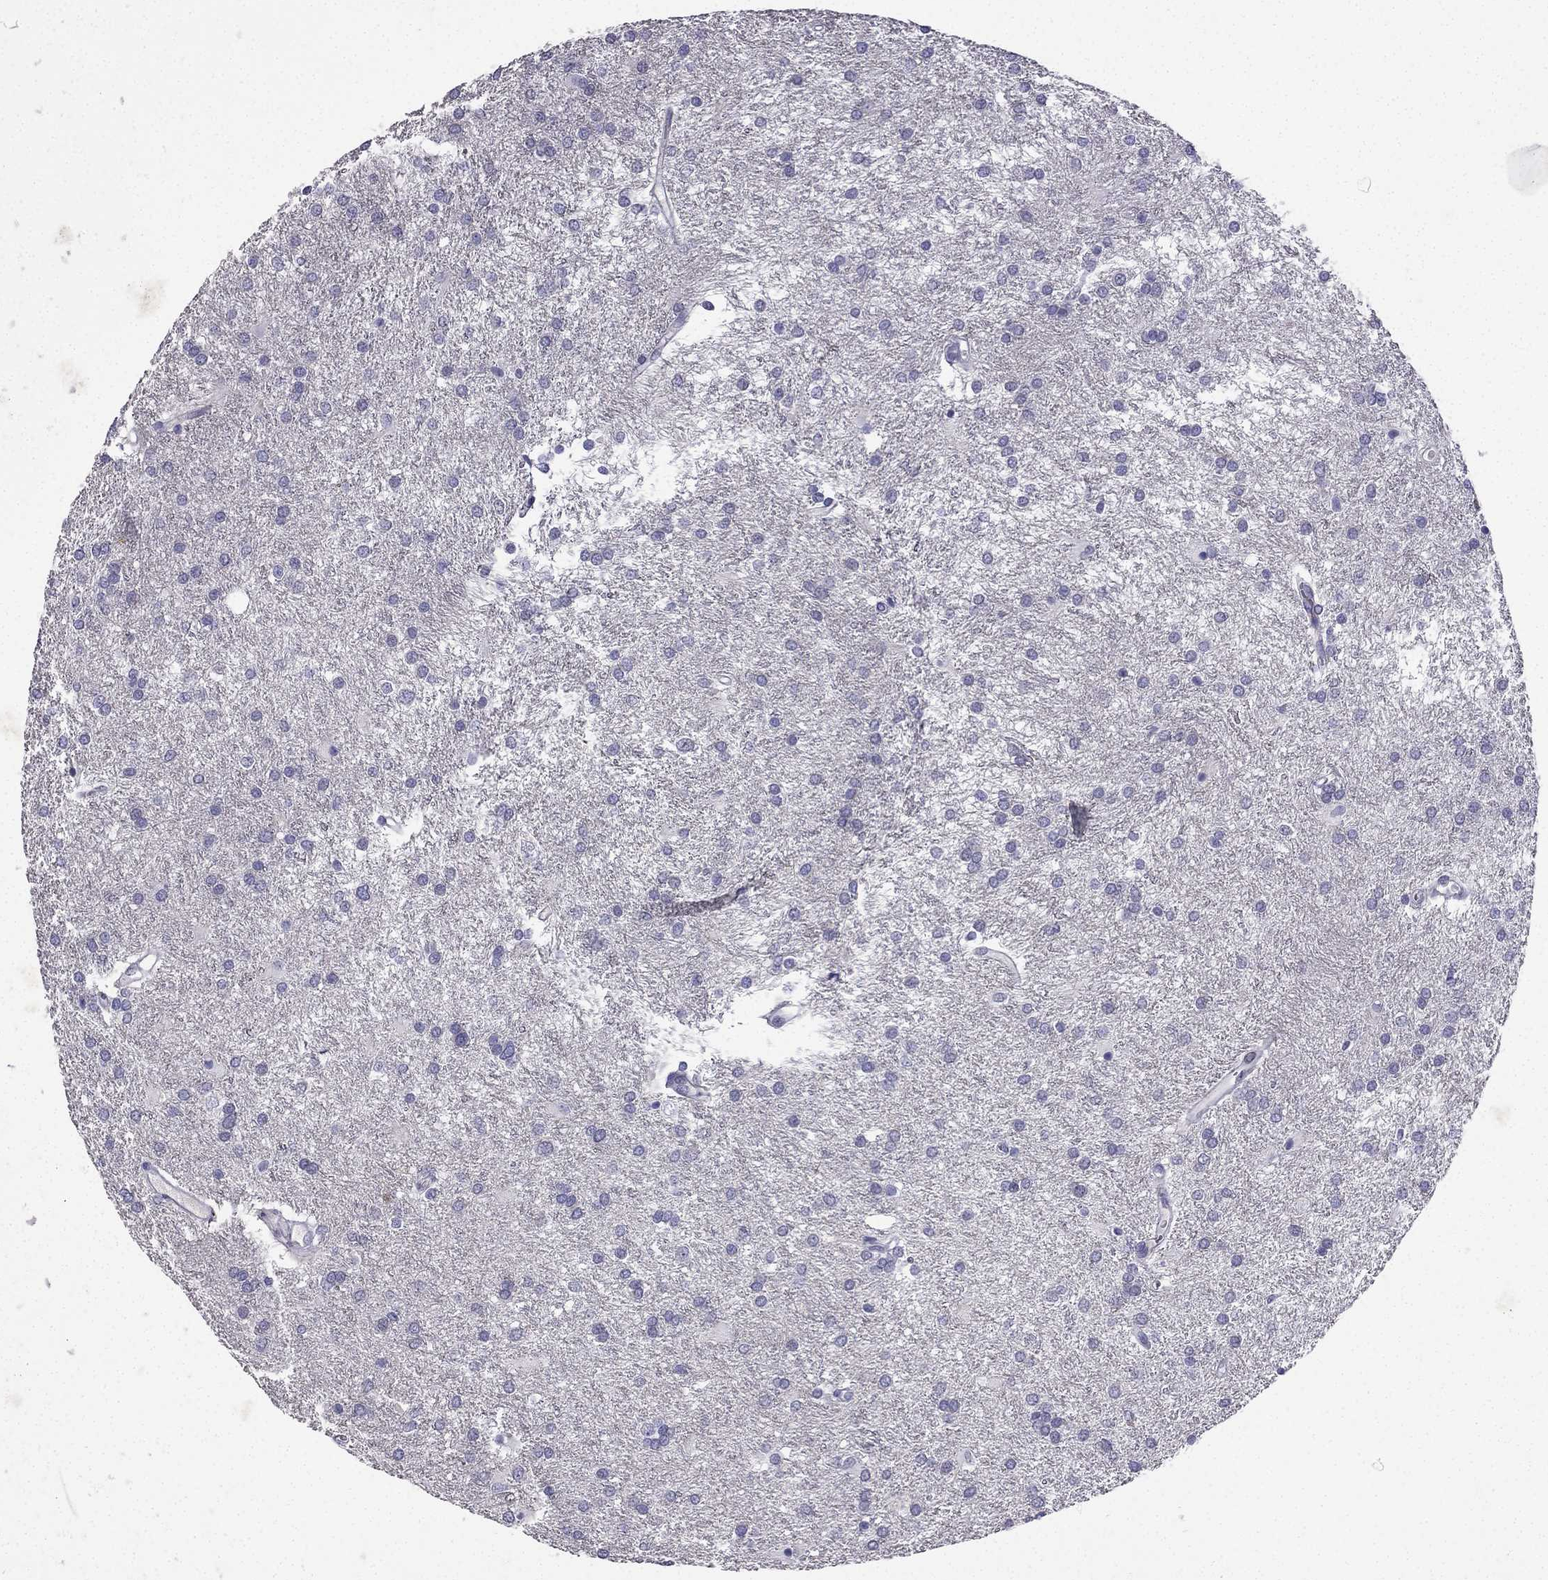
{"staining": {"intensity": "negative", "quantity": "none", "location": "none"}, "tissue": "glioma", "cell_type": "Tumor cells", "image_type": "cancer", "snomed": [{"axis": "morphology", "description": "Glioma, malignant, Low grade"}, {"axis": "topography", "description": "Brain"}], "caption": "Tumor cells are negative for brown protein staining in glioma.", "gene": "UHRF1", "patient": {"sex": "female", "age": 32}}